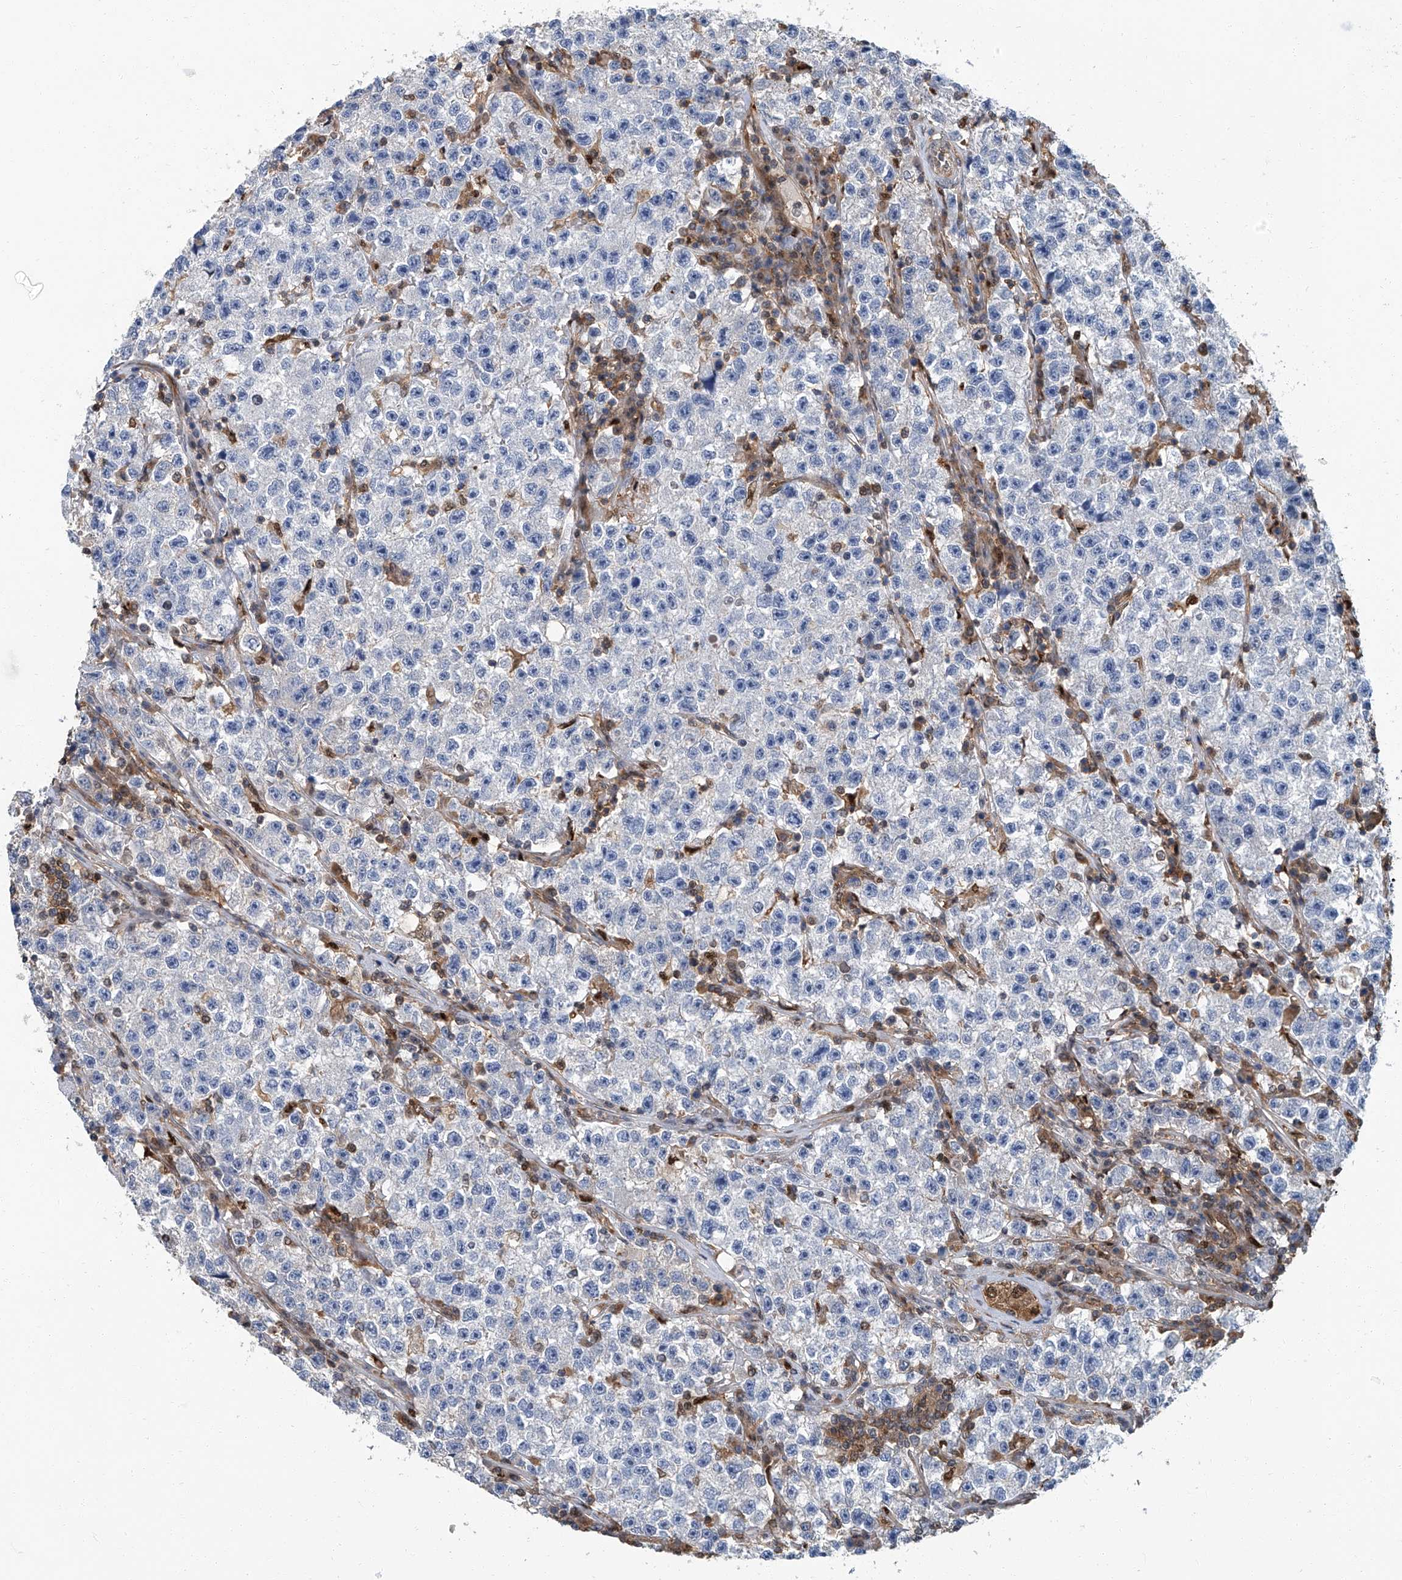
{"staining": {"intensity": "negative", "quantity": "none", "location": "none"}, "tissue": "testis cancer", "cell_type": "Tumor cells", "image_type": "cancer", "snomed": [{"axis": "morphology", "description": "Seminoma, NOS"}, {"axis": "topography", "description": "Testis"}], "caption": "Image shows no protein staining in tumor cells of testis seminoma tissue.", "gene": "PSMB10", "patient": {"sex": "male", "age": 22}}